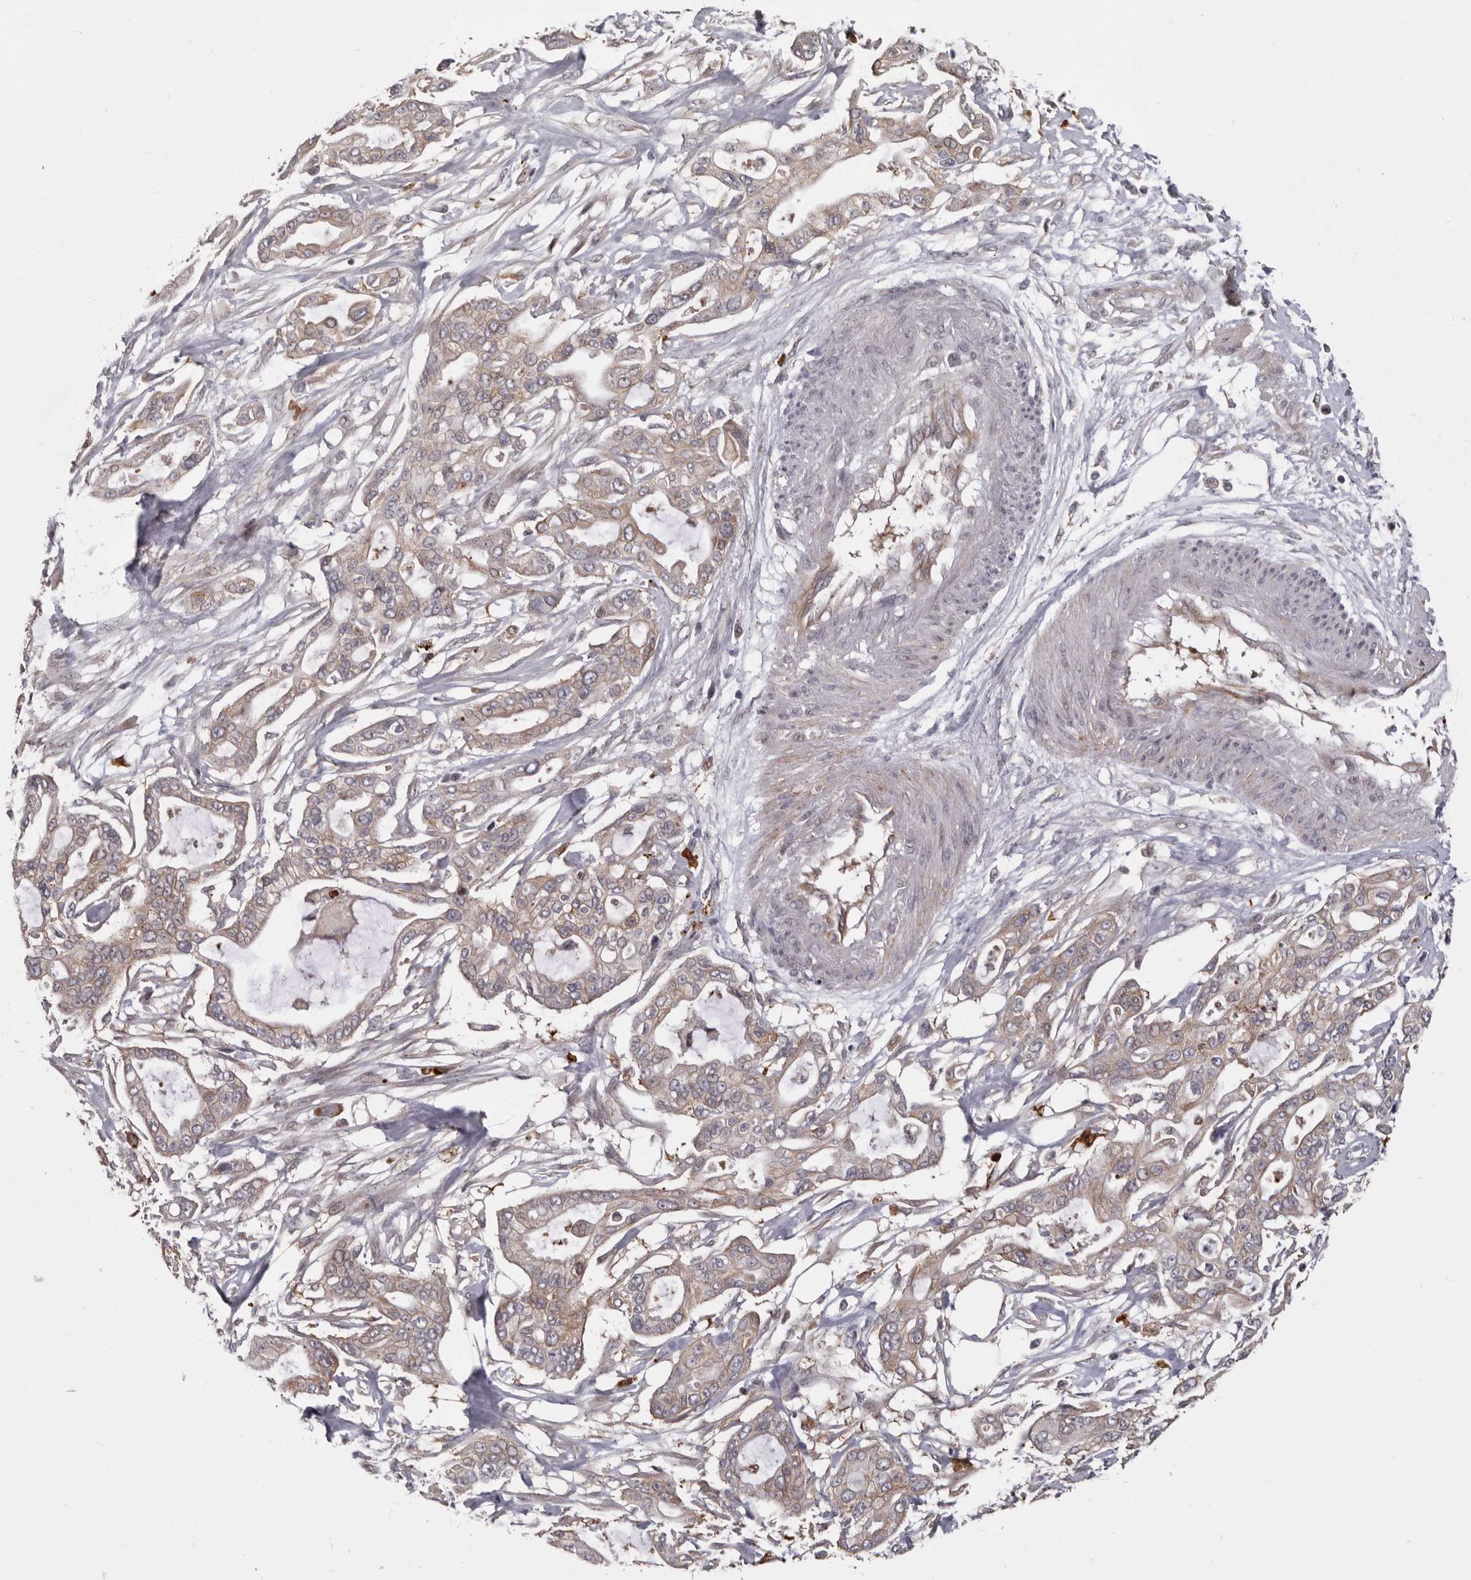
{"staining": {"intensity": "weak", "quantity": "25%-75%", "location": "cytoplasmic/membranous"}, "tissue": "pancreatic cancer", "cell_type": "Tumor cells", "image_type": "cancer", "snomed": [{"axis": "morphology", "description": "Adenocarcinoma, NOS"}, {"axis": "topography", "description": "Pancreas"}], "caption": "An image showing weak cytoplasmic/membranous positivity in about 25%-75% of tumor cells in adenocarcinoma (pancreatic), as visualized by brown immunohistochemical staining.", "gene": "FGFR4", "patient": {"sex": "male", "age": 68}}